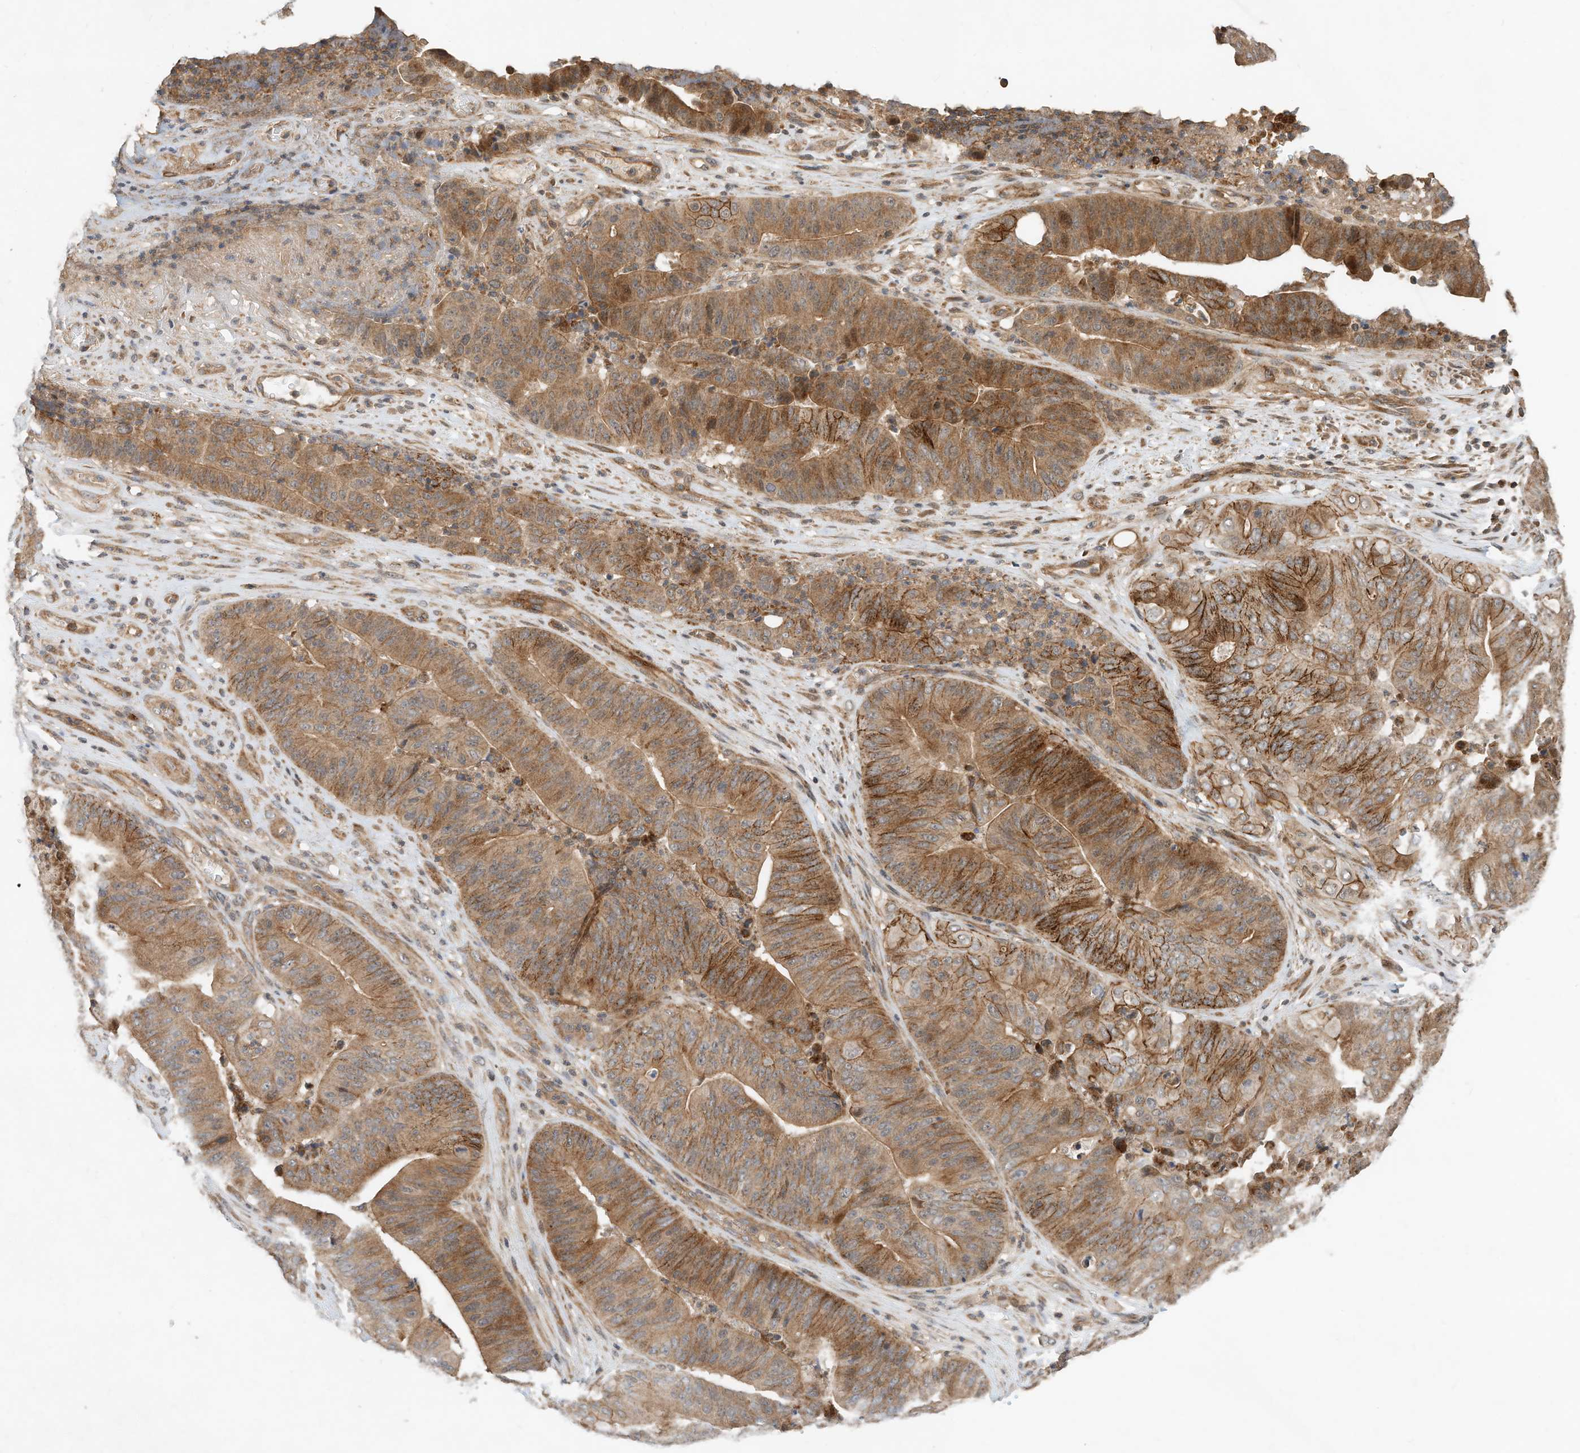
{"staining": {"intensity": "moderate", "quantity": ">75%", "location": "cytoplasmic/membranous"}, "tissue": "pancreatic cancer", "cell_type": "Tumor cells", "image_type": "cancer", "snomed": [{"axis": "morphology", "description": "Adenocarcinoma, NOS"}, {"axis": "topography", "description": "Pancreas"}], "caption": "High-magnification brightfield microscopy of pancreatic cancer stained with DAB (brown) and counterstained with hematoxylin (blue). tumor cells exhibit moderate cytoplasmic/membranous positivity is seen in about>75% of cells.", "gene": "CPAMD8", "patient": {"sex": "female", "age": 77}}